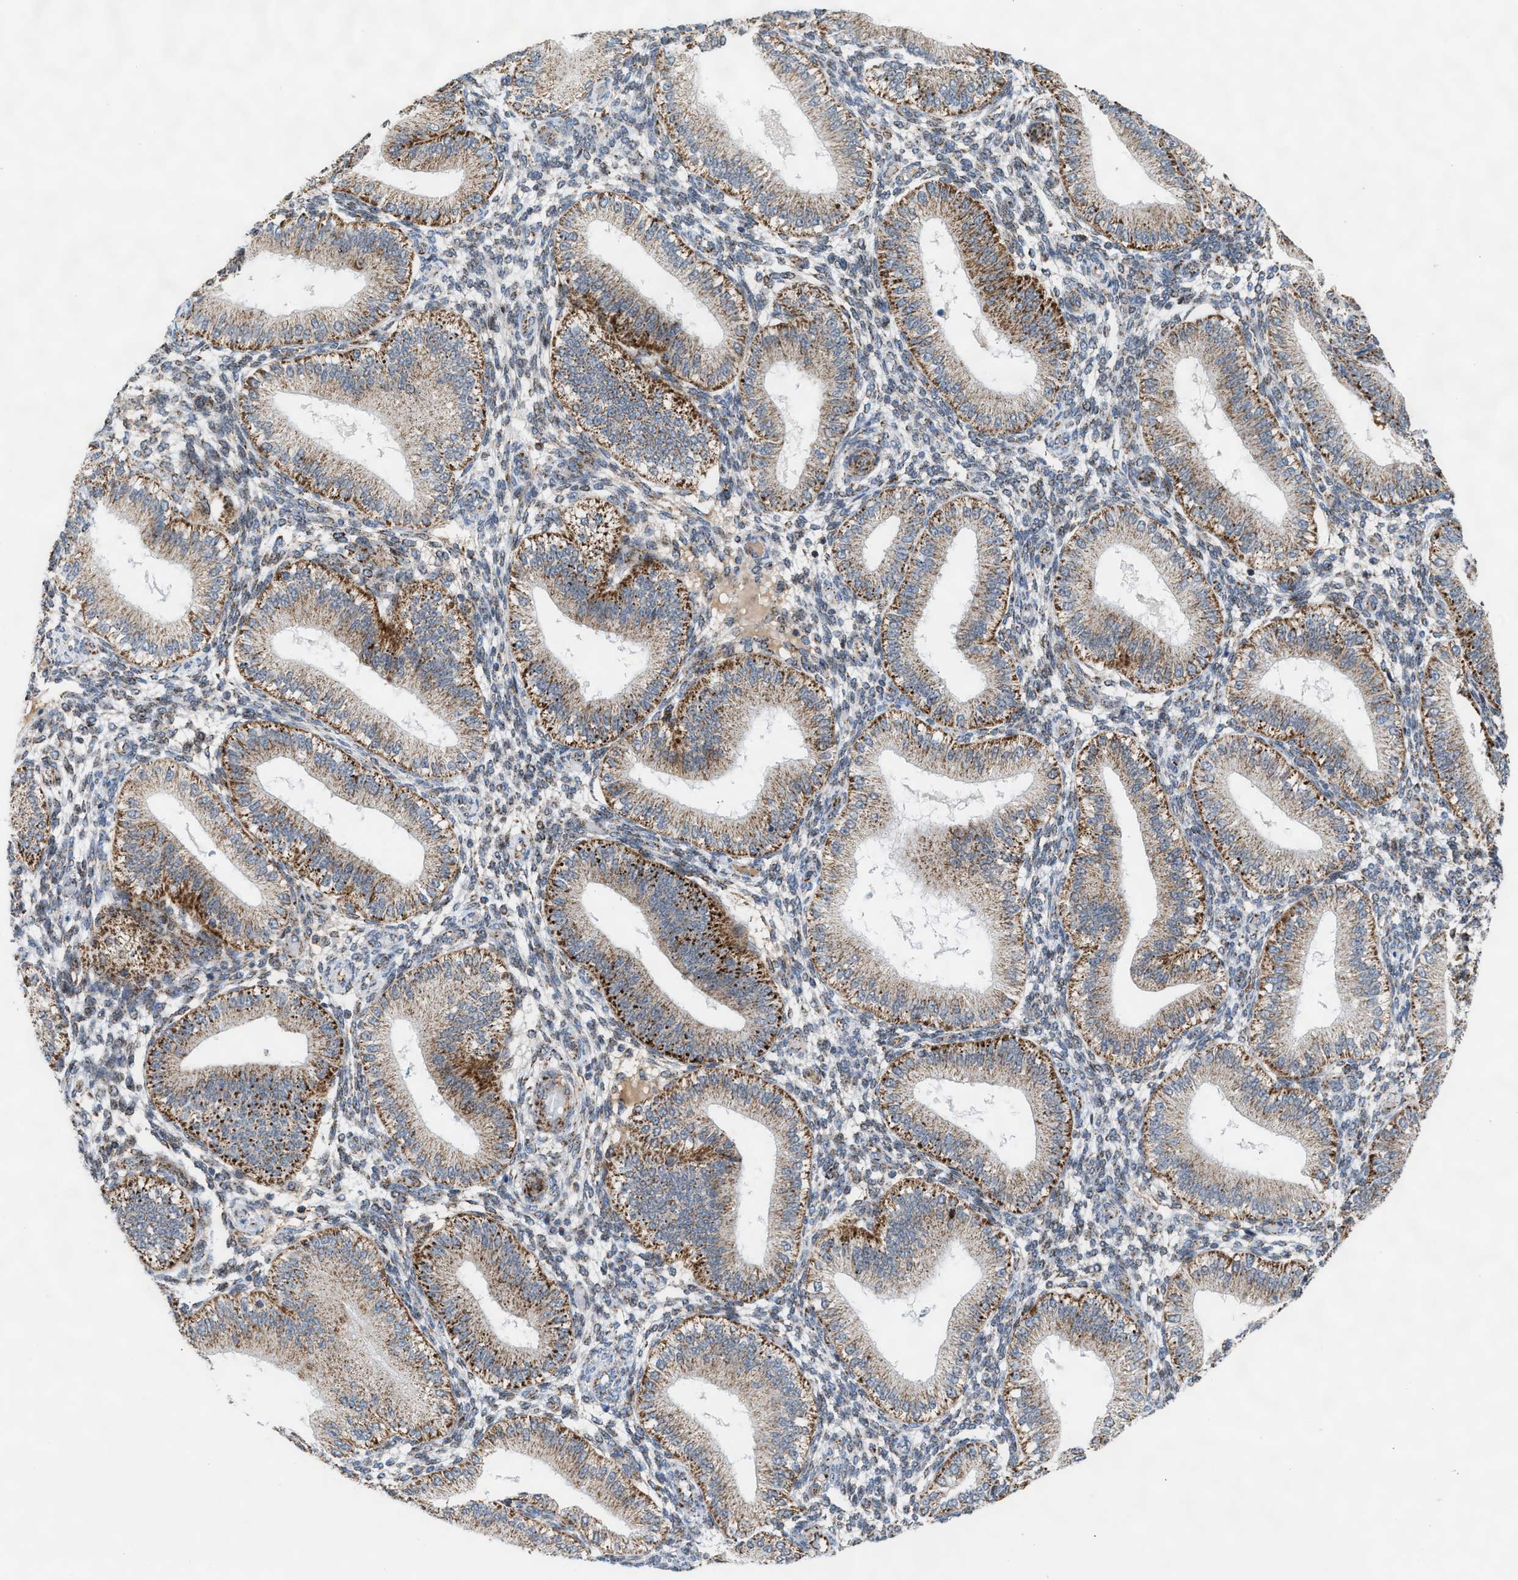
{"staining": {"intensity": "moderate", "quantity": "<25%", "location": "cytoplasmic/membranous"}, "tissue": "endometrium", "cell_type": "Cells in endometrial stroma", "image_type": "normal", "snomed": [{"axis": "morphology", "description": "Normal tissue, NOS"}, {"axis": "topography", "description": "Endometrium"}], "caption": "IHC photomicrograph of benign endometrium: endometrium stained using IHC reveals low levels of moderate protein expression localized specifically in the cytoplasmic/membranous of cells in endometrial stroma, appearing as a cytoplasmic/membranous brown color.", "gene": "PMPCA", "patient": {"sex": "female", "age": 39}}